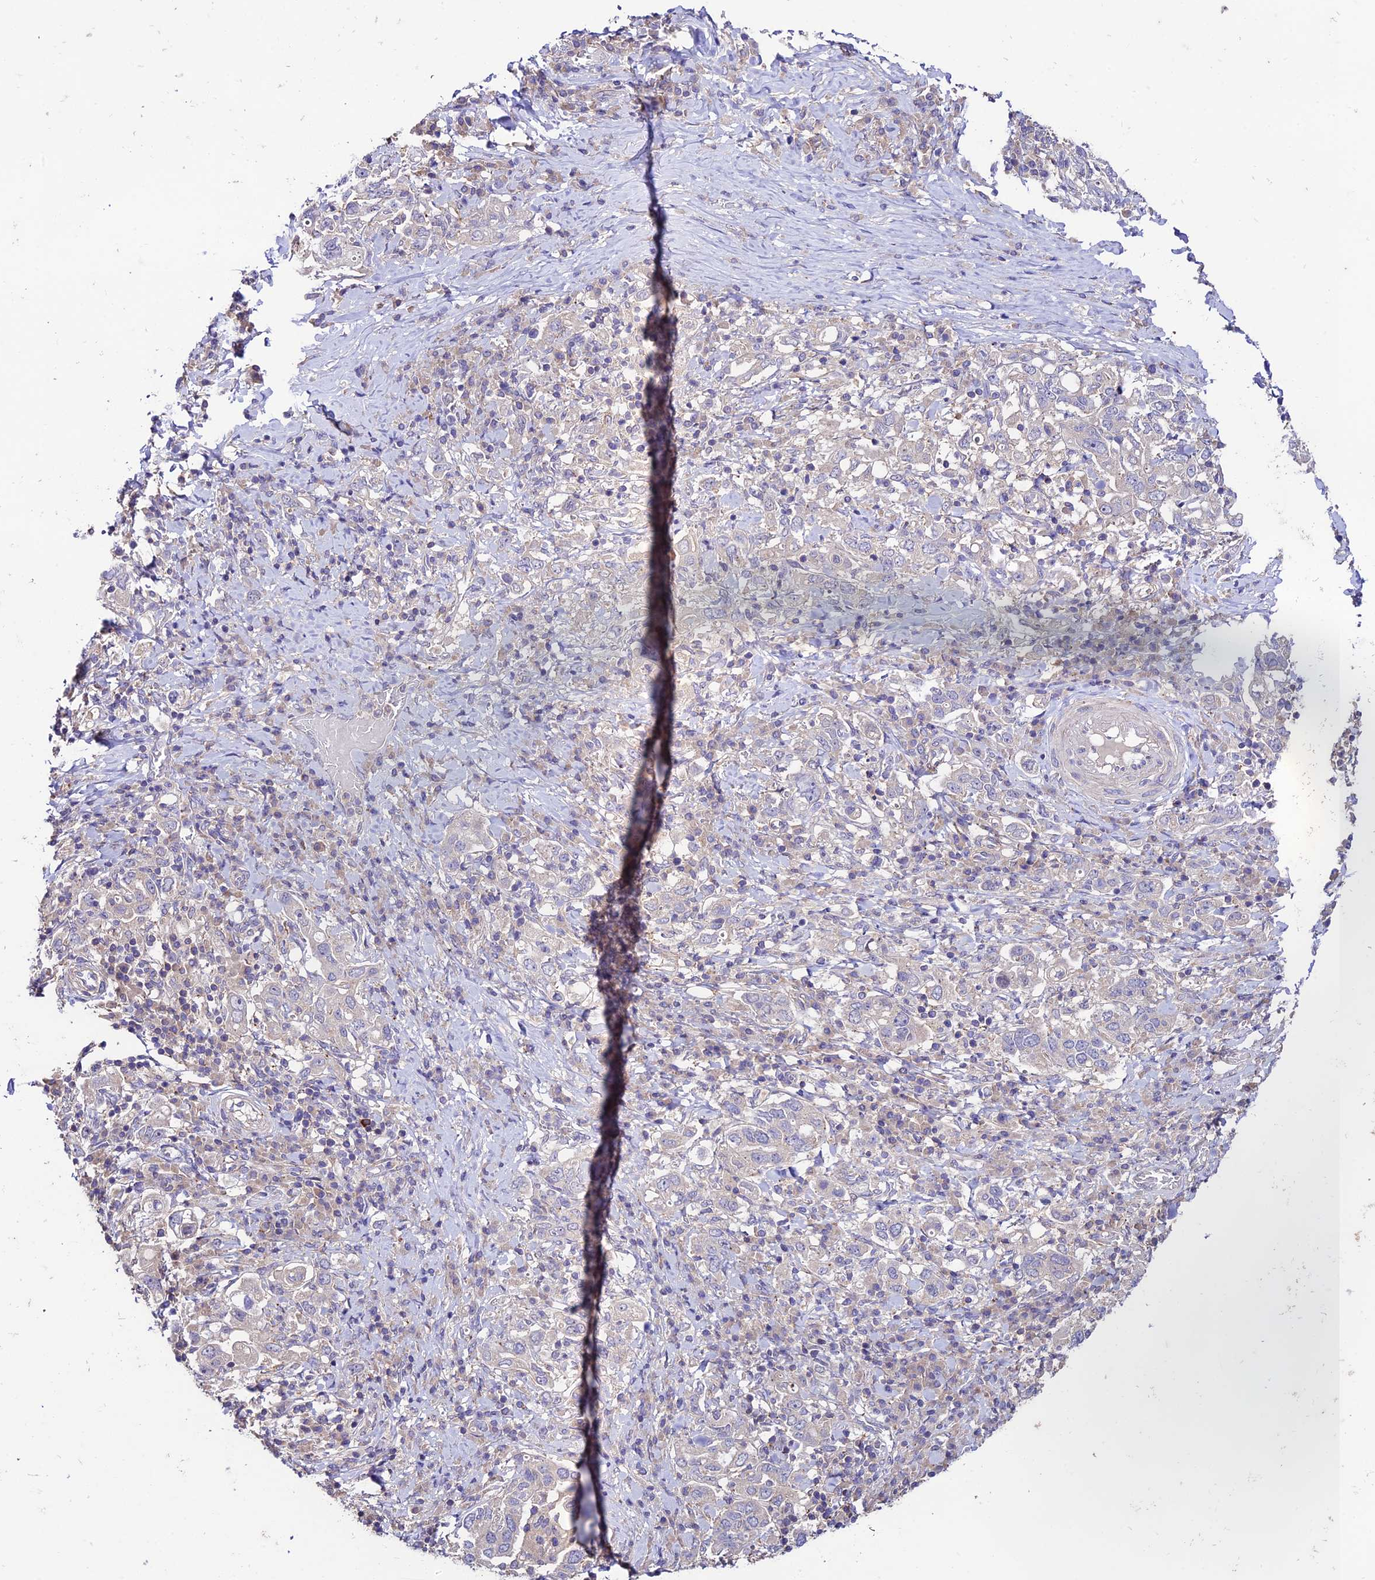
{"staining": {"intensity": "negative", "quantity": "none", "location": "none"}, "tissue": "stomach cancer", "cell_type": "Tumor cells", "image_type": "cancer", "snomed": [{"axis": "morphology", "description": "Adenocarcinoma, NOS"}, {"axis": "topography", "description": "Stomach, upper"}, {"axis": "topography", "description": "Stomach"}], "caption": "Tumor cells are negative for brown protein staining in stomach cancer (adenocarcinoma). (DAB IHC visualized using brightfield microscopy, high magnification).", "gene": "BRME1", "patient": {"sex": "male", "age": 62}}